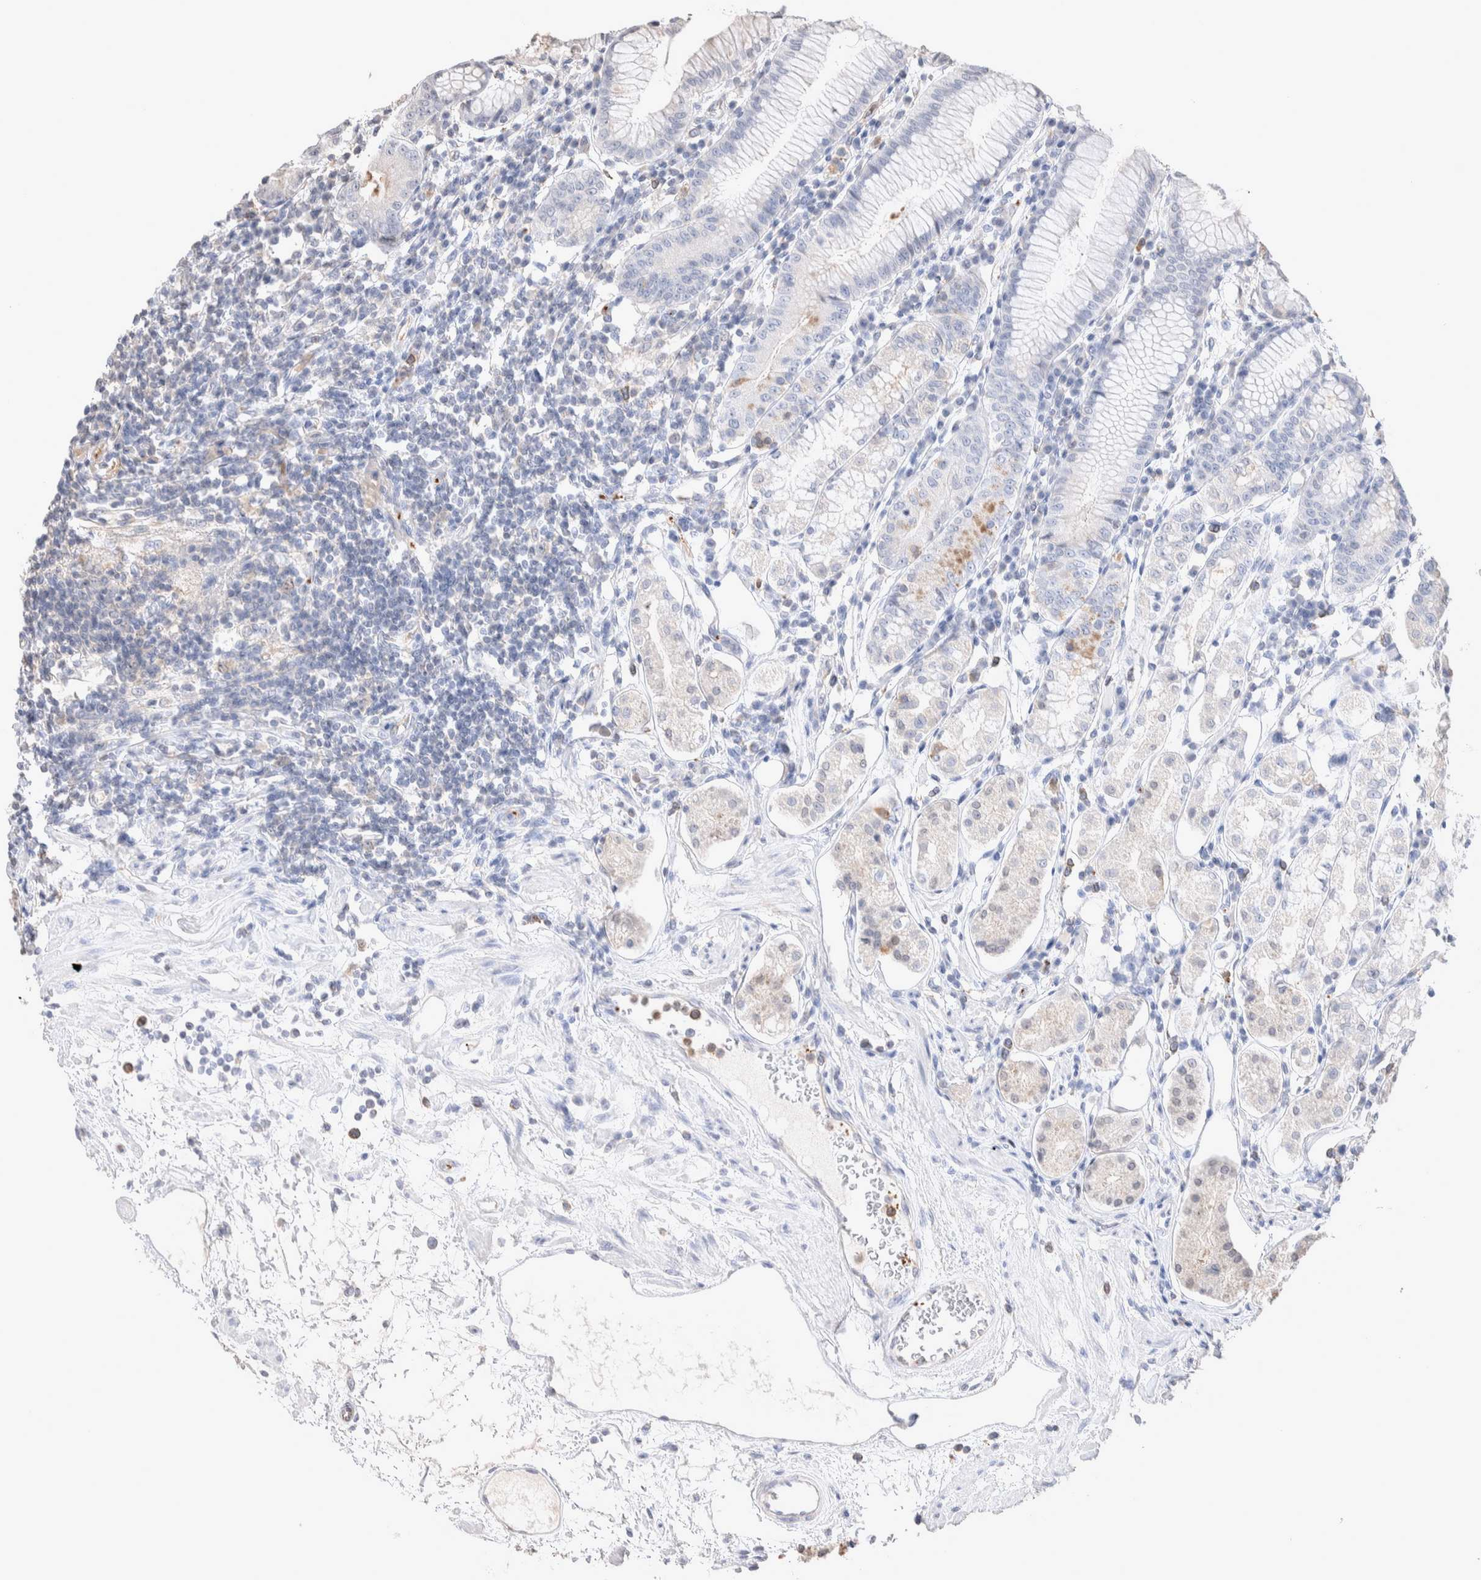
{"staining": {"intensity": "weak", "quantity": "<25%", "location": "cytoplasmic/membranous"}, "tissue": "stomach", "cell_type": "Glandular cells", "image_type": "normal", "snomed": [{"axis": "morphology", "description": "Normal tissue, NOS"}, {"axis": "topography", "description": "Stomach"}, {"axis": "topography", "description": "Stomach, lower"}], "caption": "Immunohistochemistry histopathology image of normal human stomach stained for a protein (brown), which demonstrates no staining in glandular cells.", "gene": "FFAR2", "patient": {"sex": "female", "age": 56}}